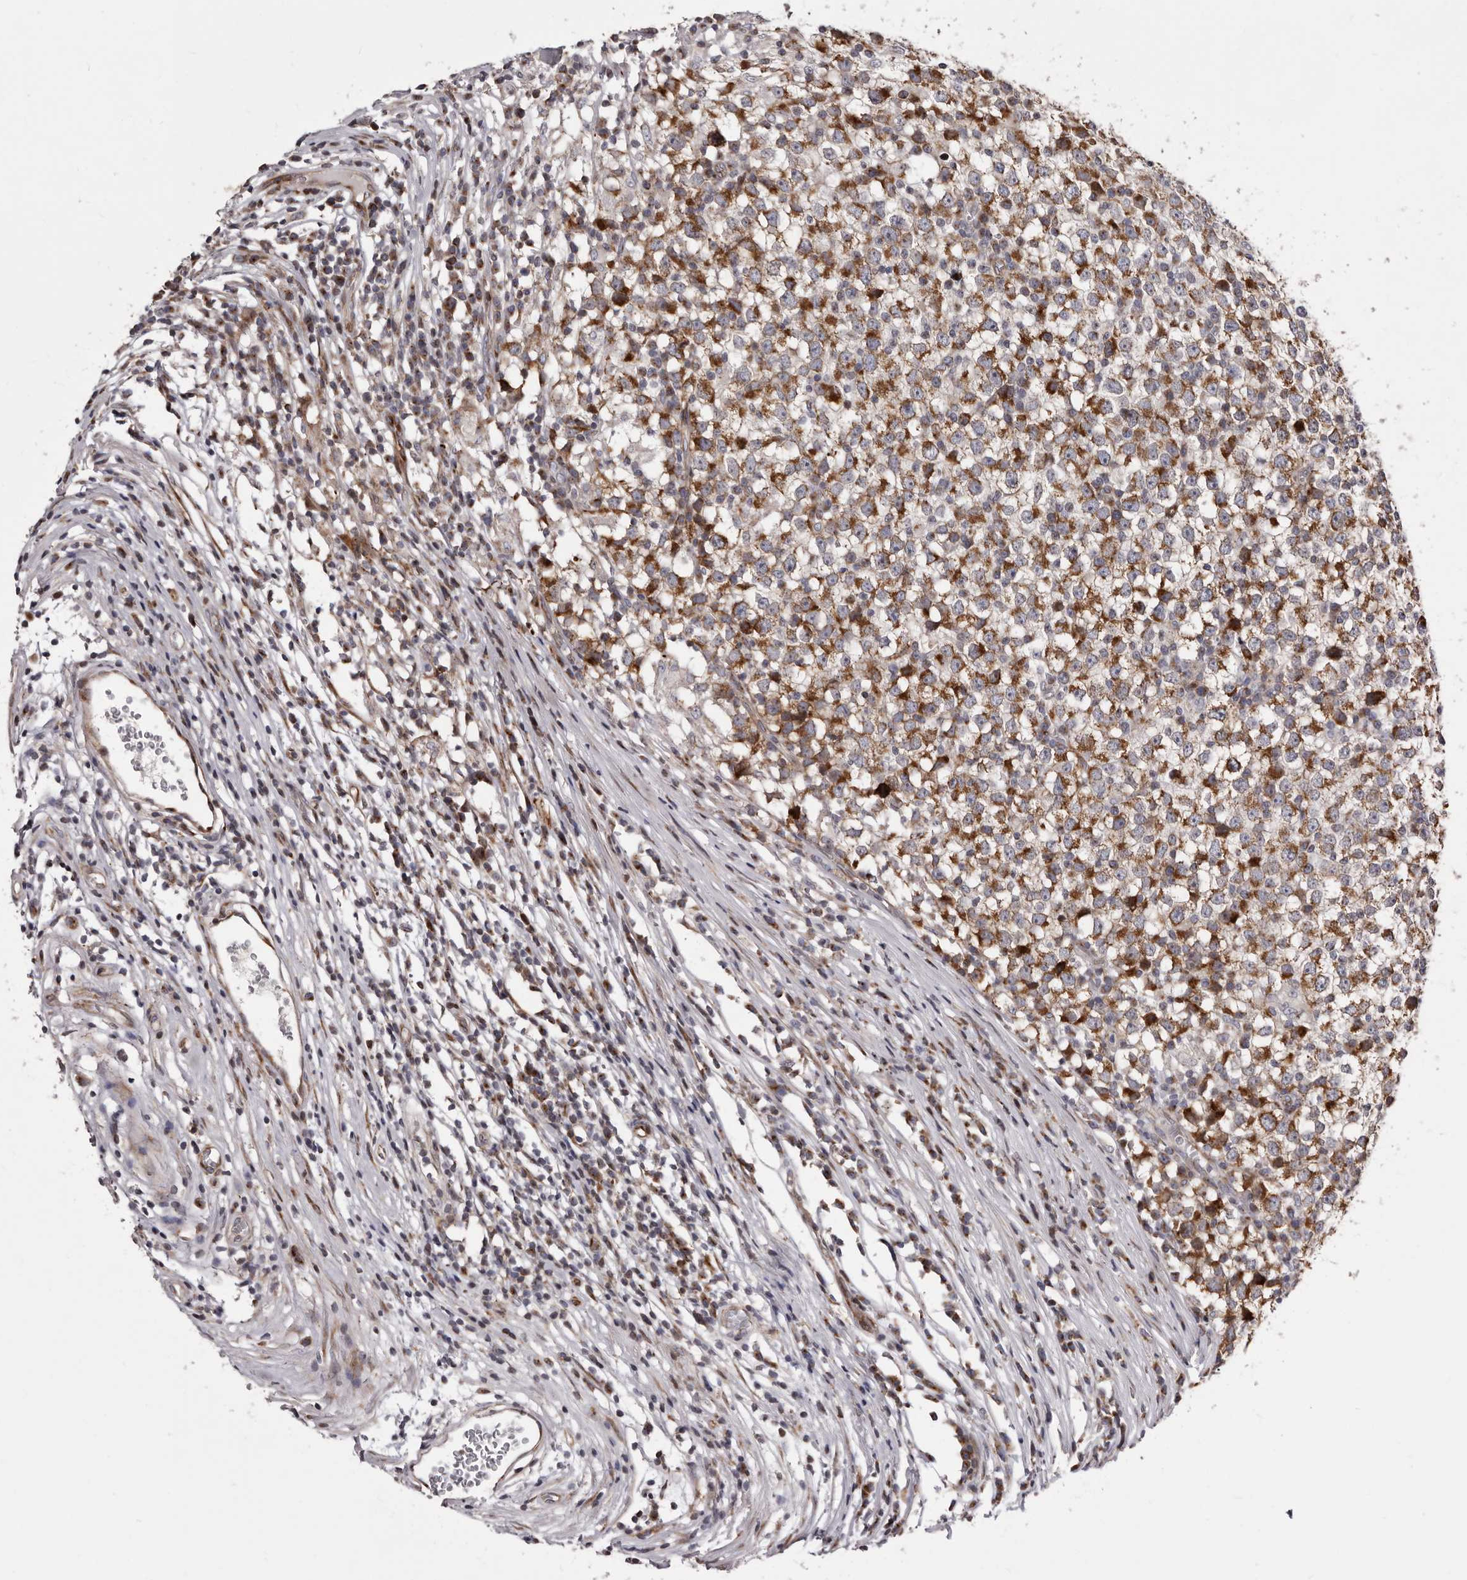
{"staining": {"intensity": "strong", "quantity": "25%-75%", "location": "cytoplasmic/membranous"}, "tissue": "testis cancer", "cell_type": "Tumor cells", "image_type": "cancer", "snomed": [{"axis": "morphology", "description": "Seminoma, NOS"}, {"axis": "topography", "description": "Testis"}], "caption": "The micrograph shows staining of testis cancer, revealing strong cytoplasmic/membranous protein expression (brown color) within tumor cells. (Stains: DAB in brown, nuclei in blue, Microscopy: brightfield microscopy at high magnification).", "gene": "TIMM17B", "patient": {"sex": "male", "age": 65}}